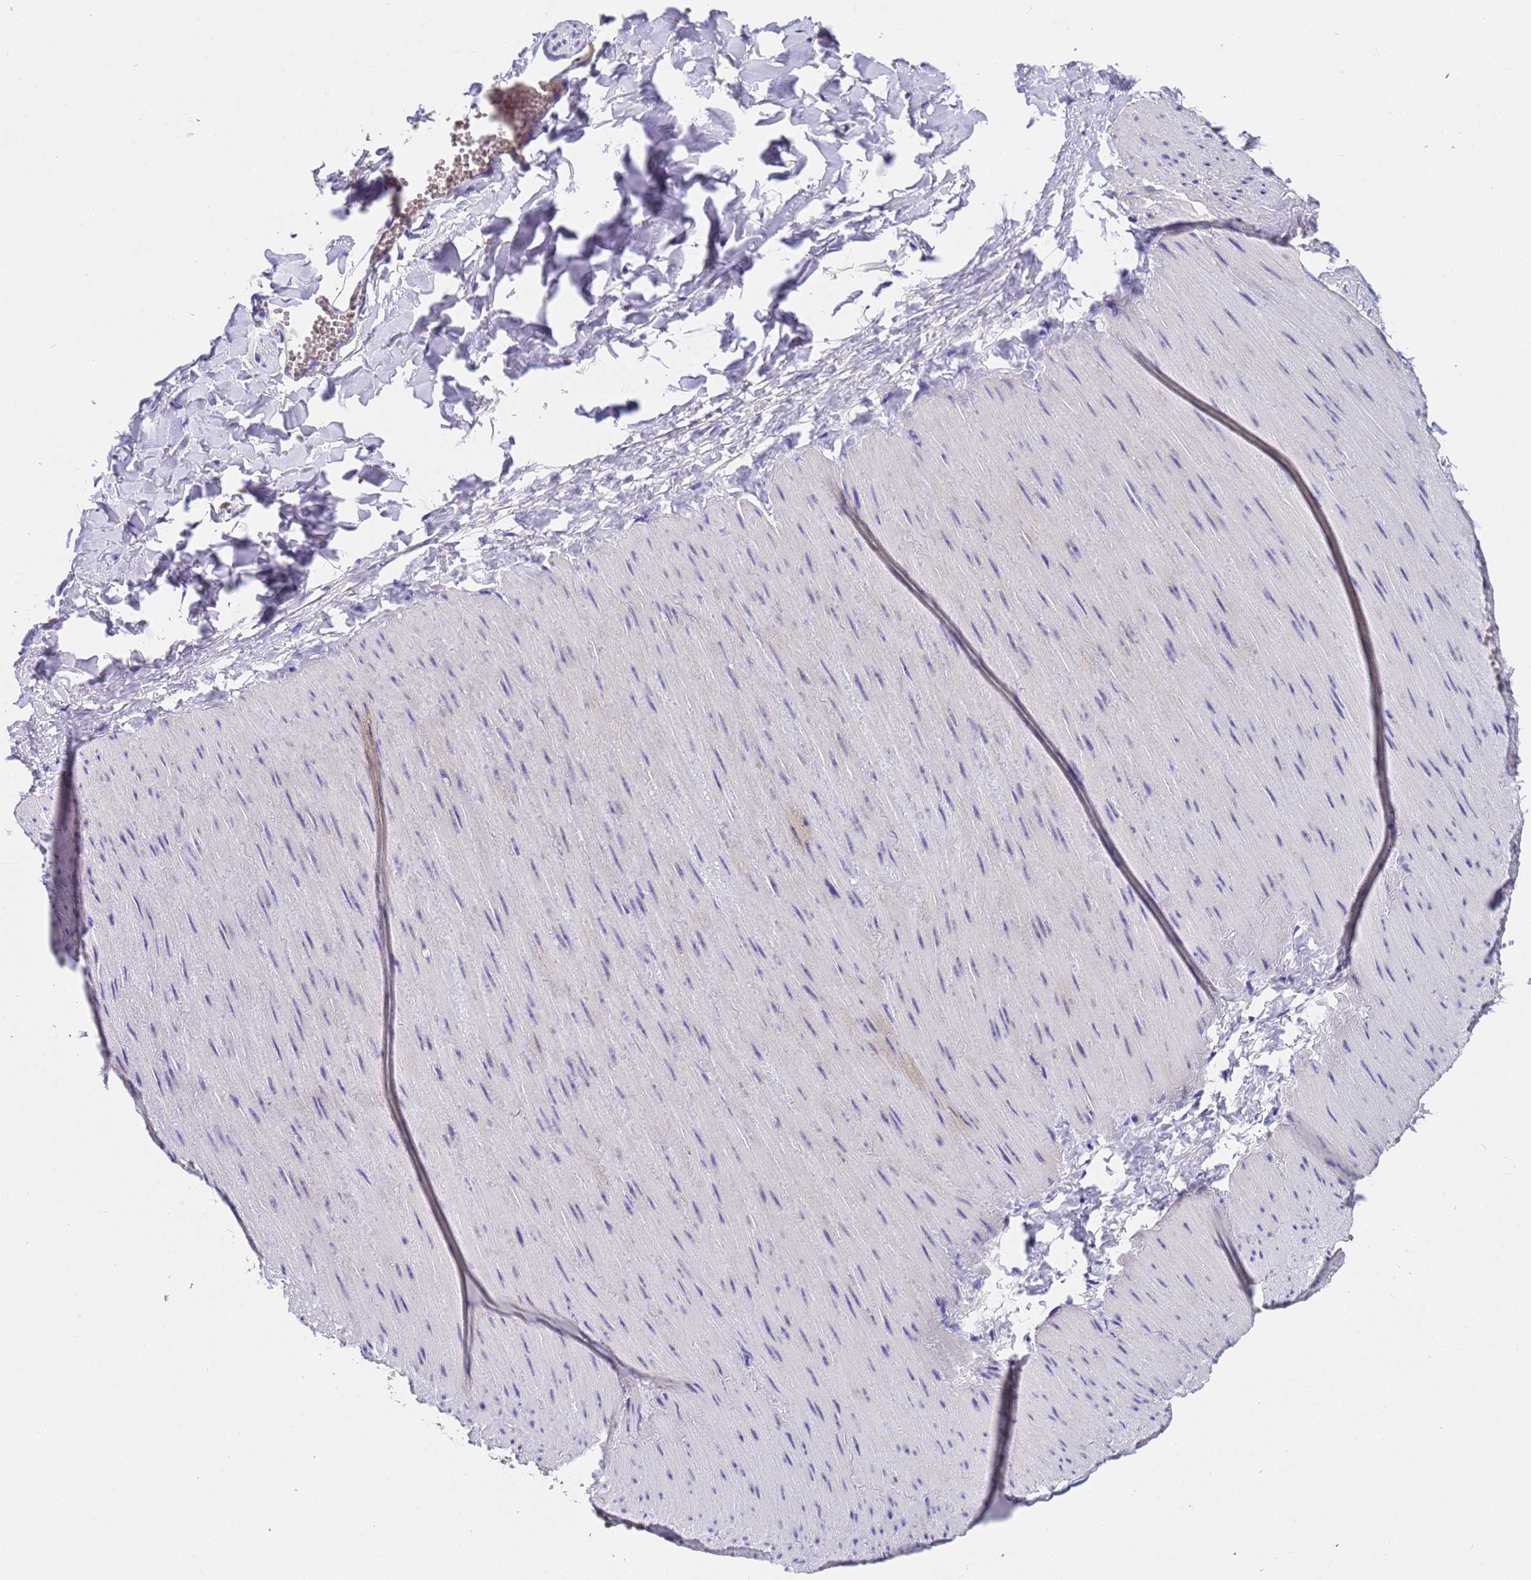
{"staining": {"intensity": "negative", "quantity": "none", "location": "none"}, "tissue": "adipose tissue", "cell_type": "Adipocytes", "image_type": "normal", "snomed": [{"axis": "morphology", "description": "Normal tissue, NOS"}, {"axis": "topography", "description": "Gallbladder"}, {"axis": "topography", "description": "Peripheral nerve tissue"}], "caption": "A micrograph of human adipose tissue is negative for staining in adipocytes. Brightfield microscopy of immunohistochemistry stained with DAB (3,3'-diaminobenzidine) (brown) and hematoxylin (blue), captured at high magnification.", "gene": "SLC24A3", "patient": {"sex": "male", "age": 38}}